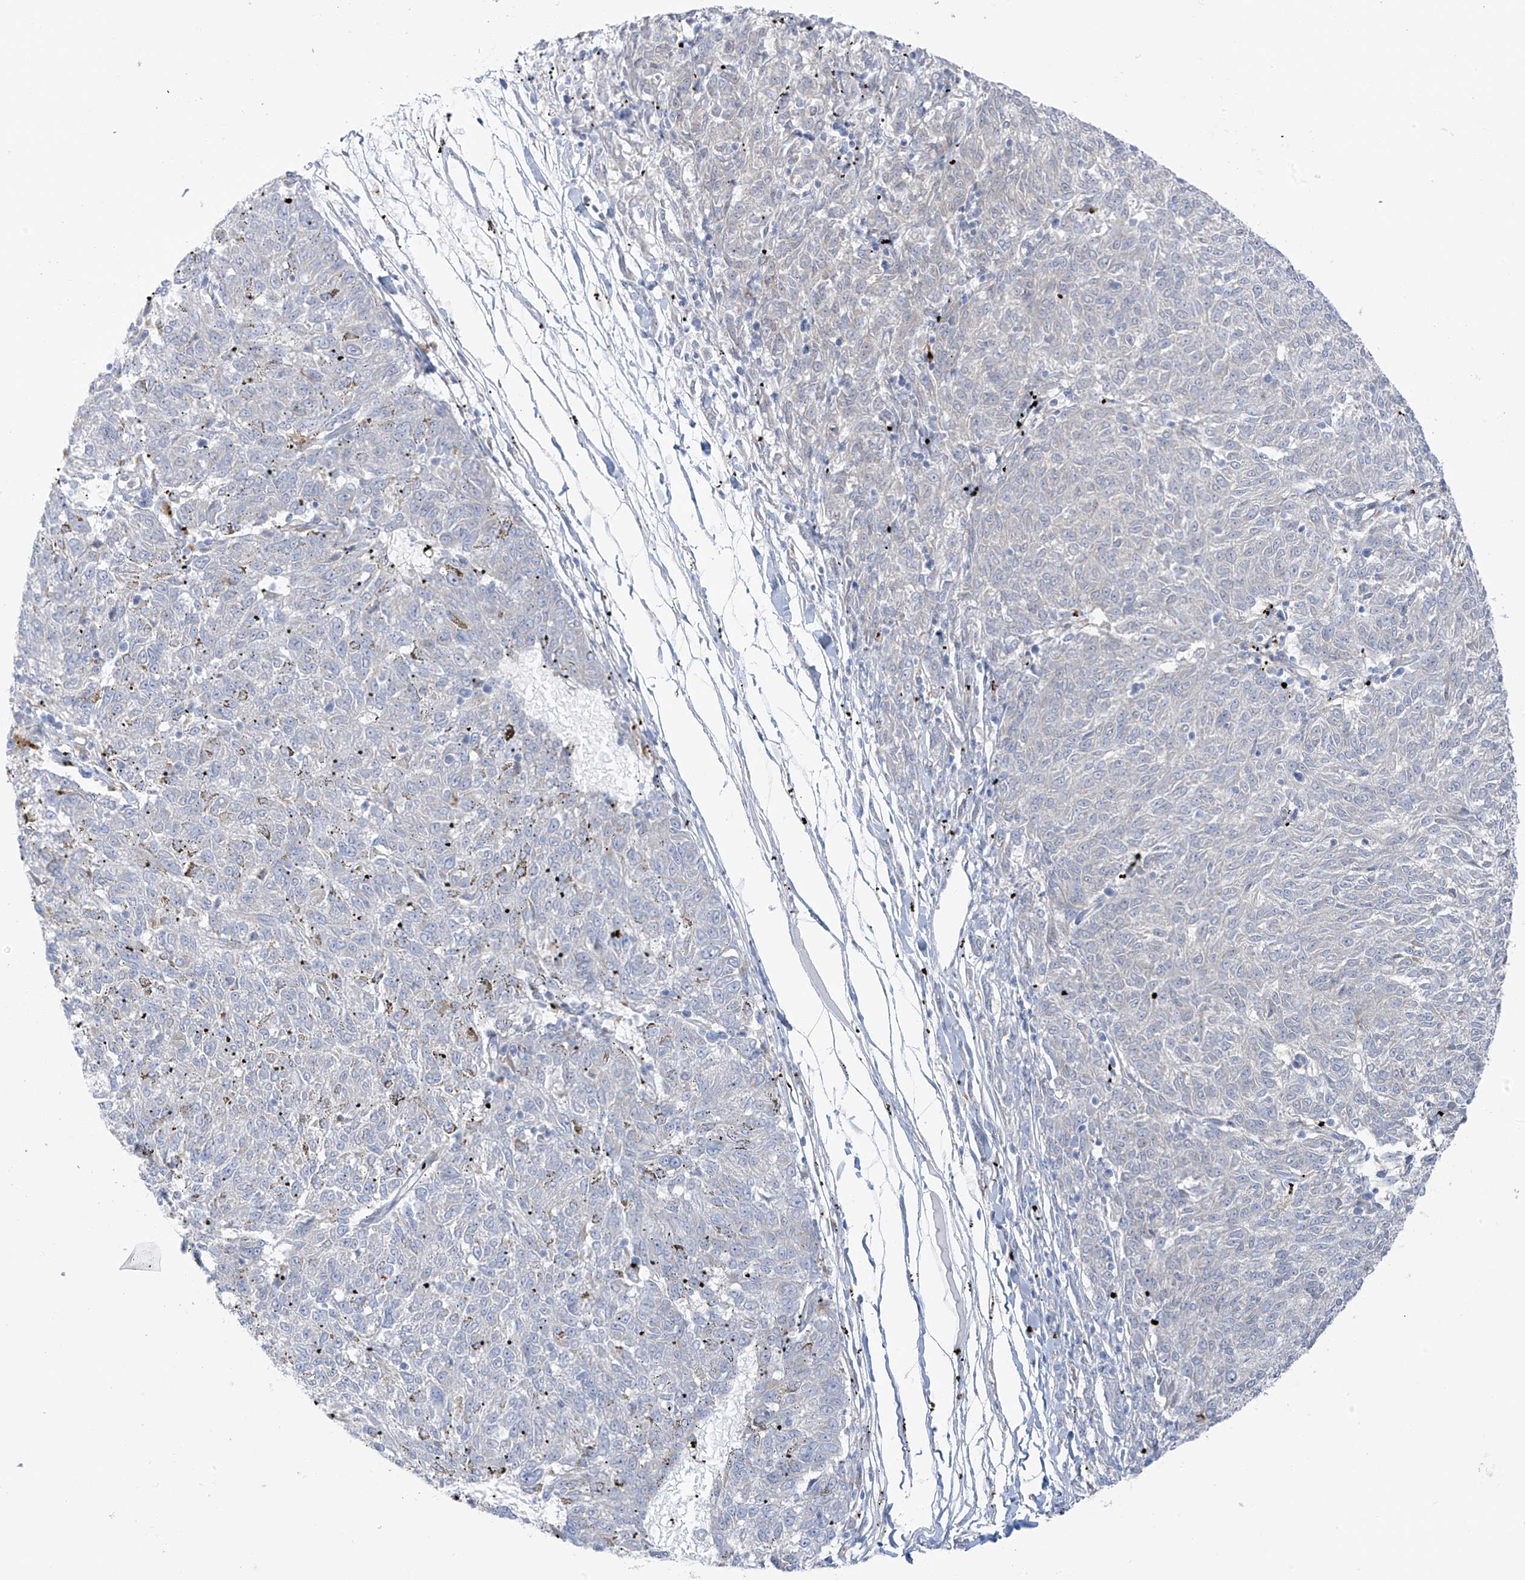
{"staining": {"intensity": "negative", "quantity": "none", "location": "none"}, "tissue": "melanoma", "cell_type": "Tumor cells", "image_type": "cancer", "snomed": [{"axis": "morphology", "description": "Malignant melanoma, NOS"}, {"axis": "topography", "description": "Skin"}], "caption": "Protein analysis of malignant melanoma reveals no significant positivity in tumor cells. The staining is performed using DAB (3,3'-diaminobenzidine) brown chromogen with nuclei counter-stained in using hematoxylin.", "gene": "TAL2", "patient": {"sex": "female", "age": 72}}